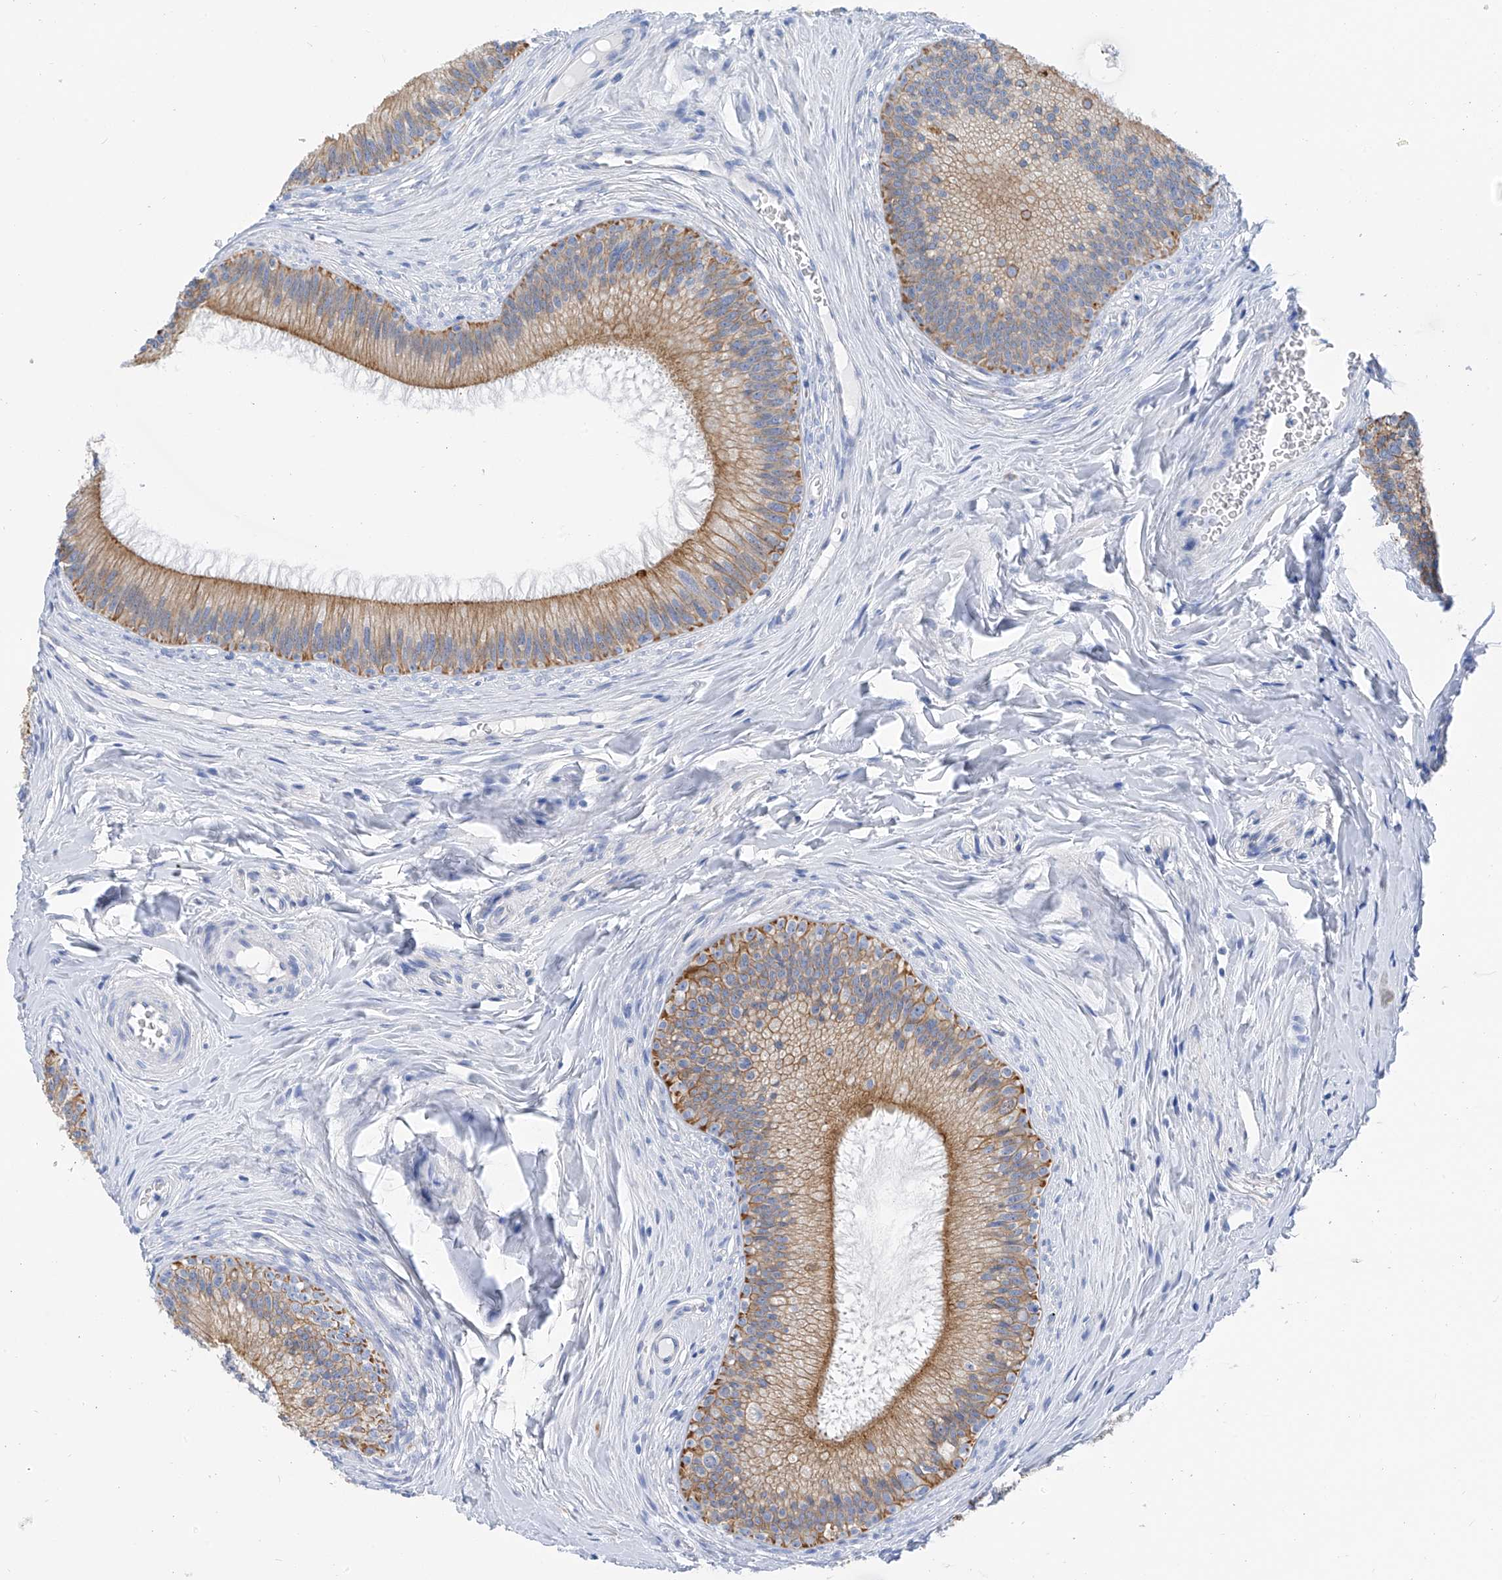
{"staining": {"intensity": "moderate", "quantity": ">75%", "location": "cytoplasmic/membranous"}, "tissue": "epididymis", "cell_type": "Glandular cells", "image_type": "normal", "snomed": [{"axis": "morphology", "description": "Normal tissue, NOS"}, {"axis": "topography", "description": "Epididymis"}], "caption": "Immunohistochemical staining of unremarkable human epididymis displays moderate cytoplasmic/membranous protein expression in about >75% of glandular cells.", "gene": "PIK3C2B", "patient": {"sex": "male", "age": 27}}